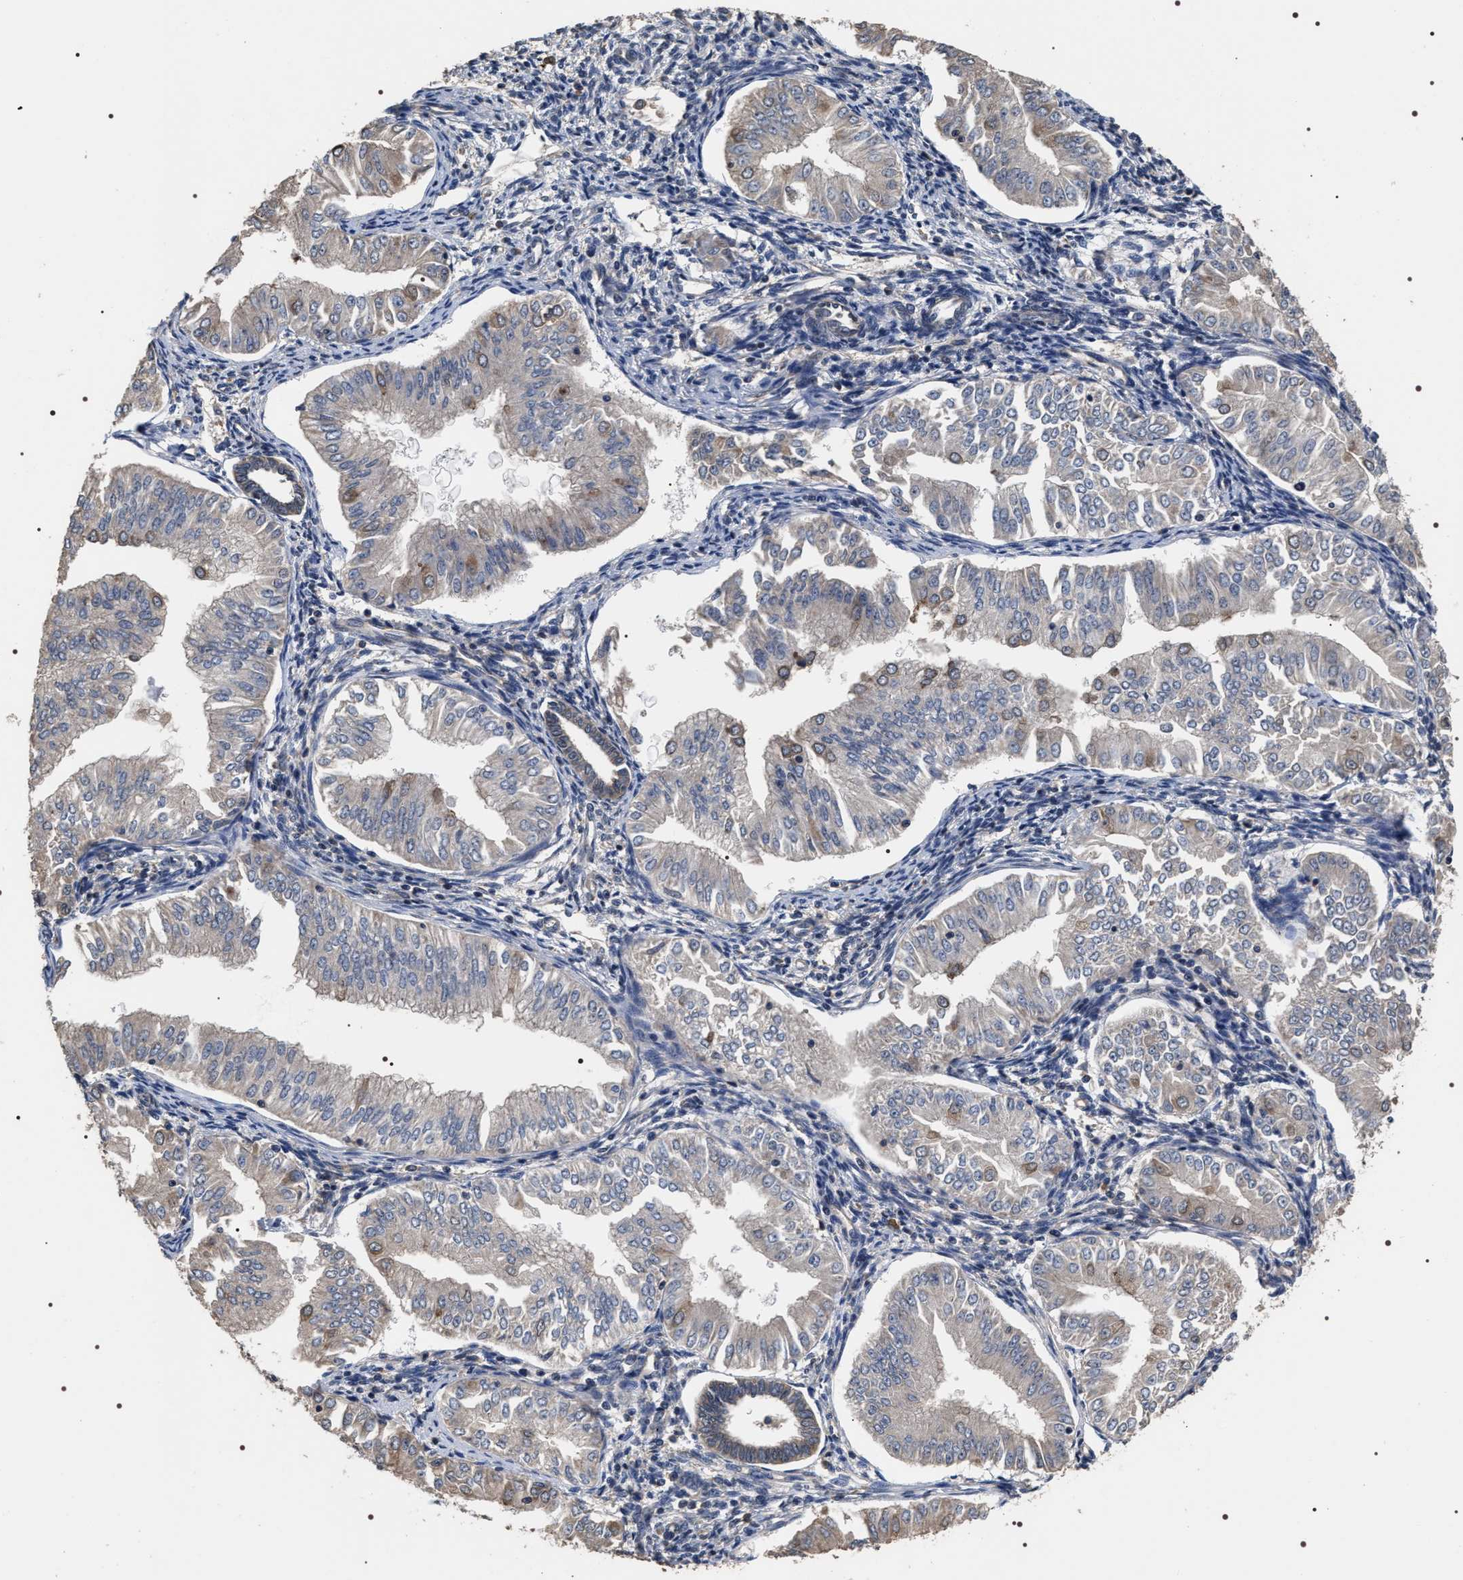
{"staining": {"intensity": "moderate", "quantity": "<25%", "location": "cytoplasmic/membranous"}, "tissue": "endometrial cancer", "cell_type": "Tumor cells", "image_type": "cancer", "snomed": [{"axis": "morphology", "description": "Normal tissue, NOS"}, {"axis": "morphology", "description": "Adenocarcinoma, NOS"}, {"axis": "topography", "description": "Endometrium"}], "caption": "This photomicrograph reveals immunohistochemistry staining of human endometrial cancer (adenocarcinoma), with low moderate cytoplasmic/membranous positivity in about <25% of tumor cells.", "gene": "UPF3A", "patient": {"sex": "female", "age": 53}}